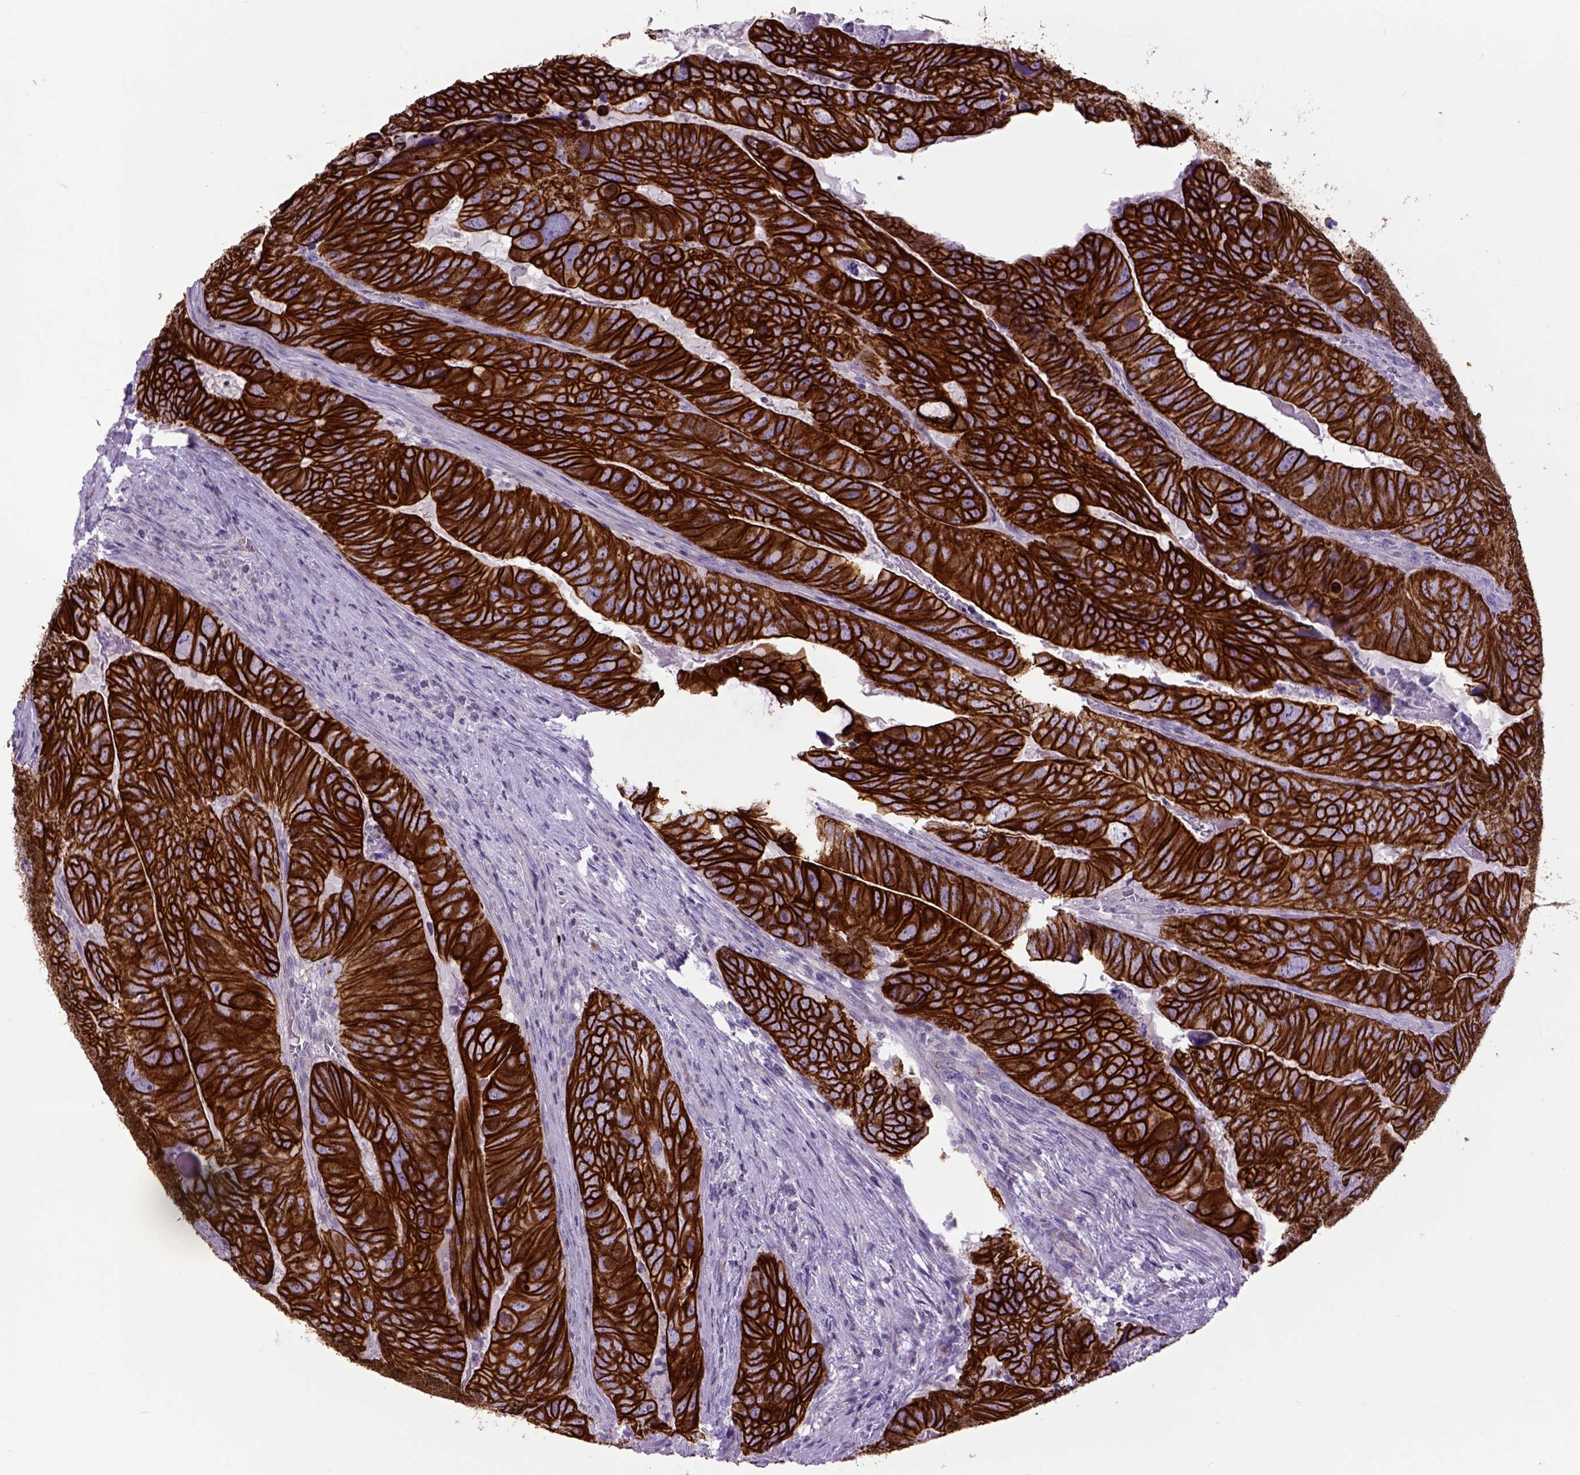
{"staining": {"intensity": "strong", "quantity": ">75%", "location": "cytoplasmic/membranous"}, "tissue": "colorectal cancer", "cell_type": "Tumor cells", "image_type": "cancer", "snomed": [{"axis": "morphology", "description": "Adenocarcinoma, NOS"}, {"axis": "topography", "description": "Colon"}], "caption": "Brown immunohistochemical staining in human colorectal cancer displays strong cytoplasmic/membranous expression in approximately >75% of tumor cells.", "gene": "RAB25", "patient": {"sex": "male", "age": 79}}